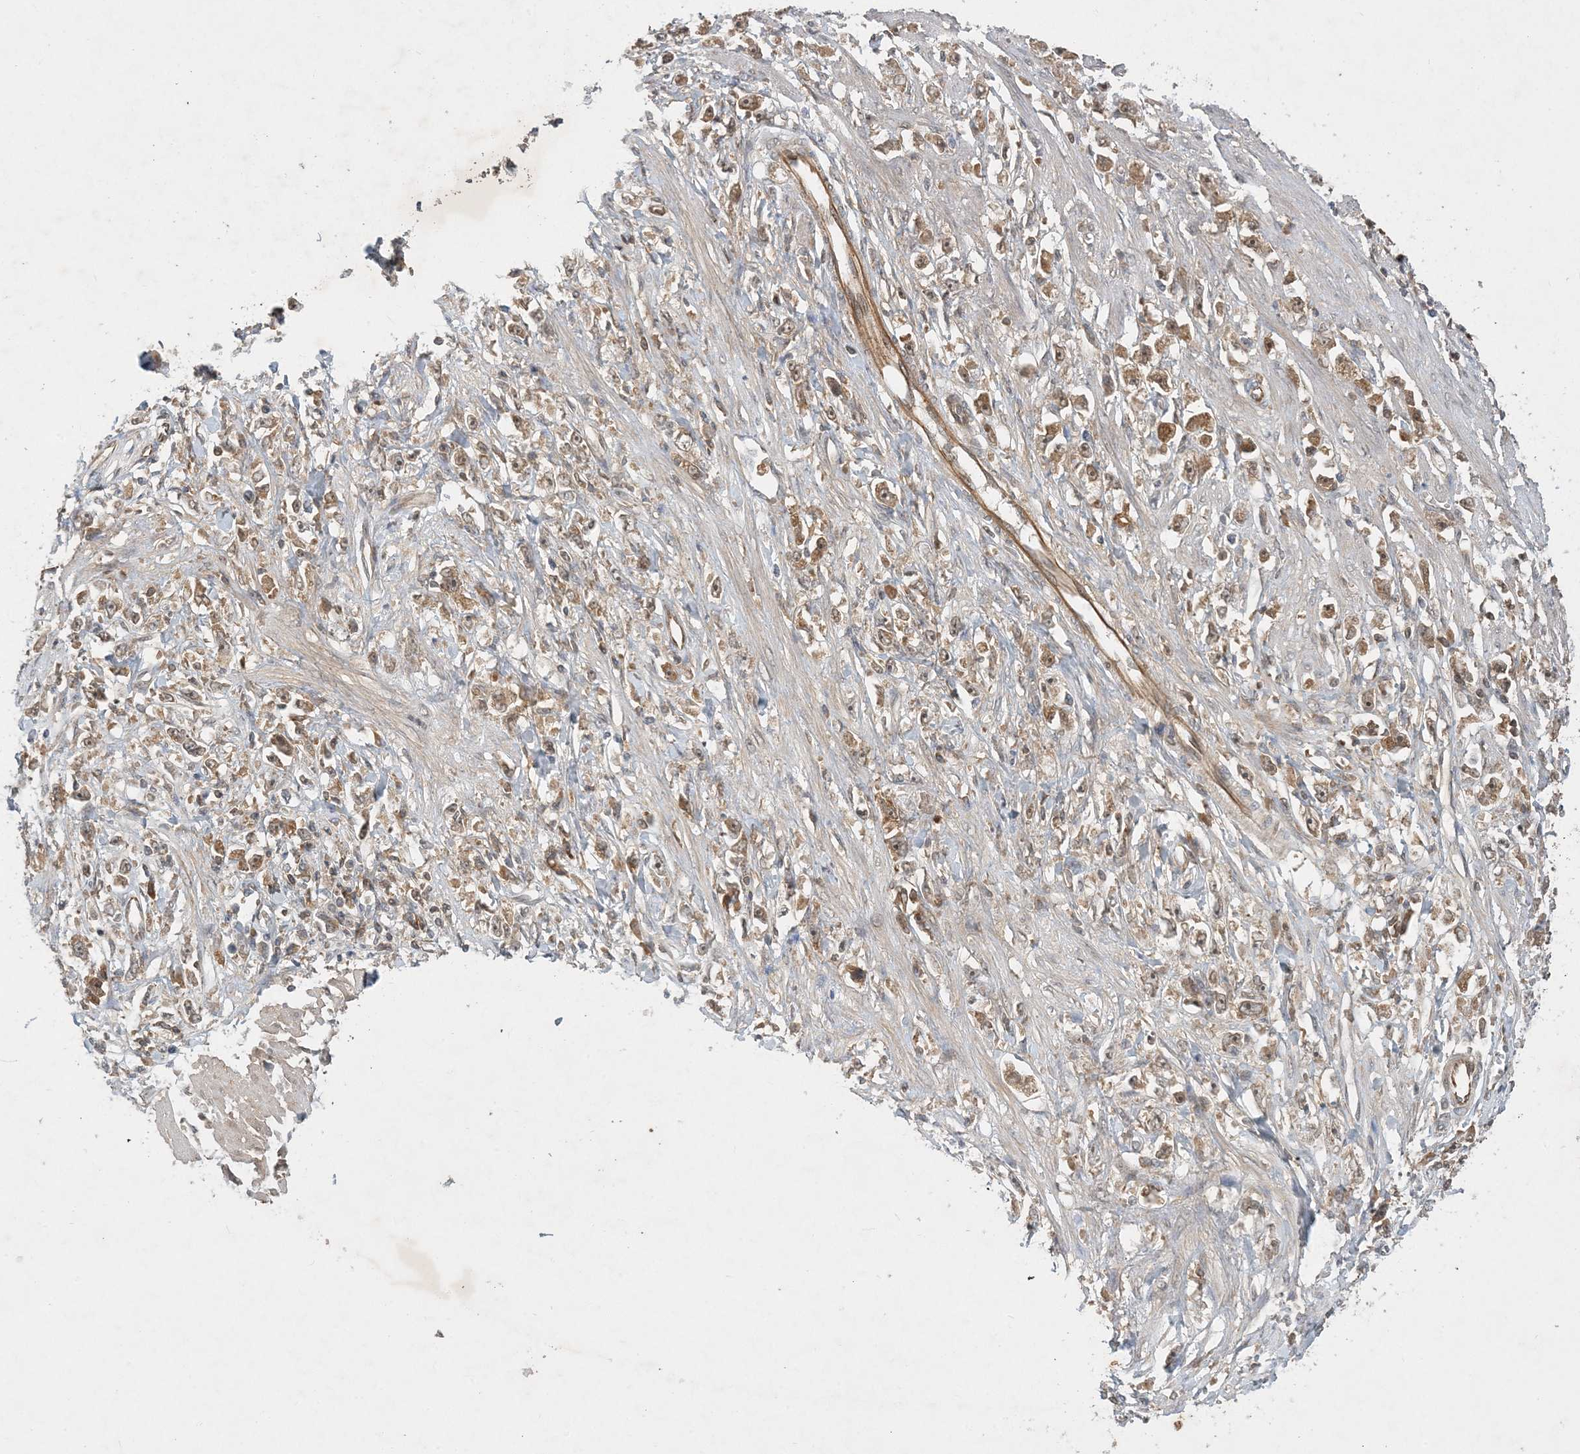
{"staining": {"intensity": "moderate", "quantity": ">75%", "location": "cytoplasmic/membranous,nuclear"}, "tissue": "stomach cancer", "cell_type": "Tumor cells", "image_type": "cancer", "snomed": [{"axis": "morphology", "description": "Adenocarcinoma, NOS"}, {"axis": "topography", "description": "Stomach"}], "caption": "Immunohistochemical staining of stomach cancer reveals medium levels of moderate cytoplasmic/membranous and nuclear protein staining in approximately >75% of tumor cells.", "gene": "ZCCHC4", "patient": {"sex": "female", "age": 59}}